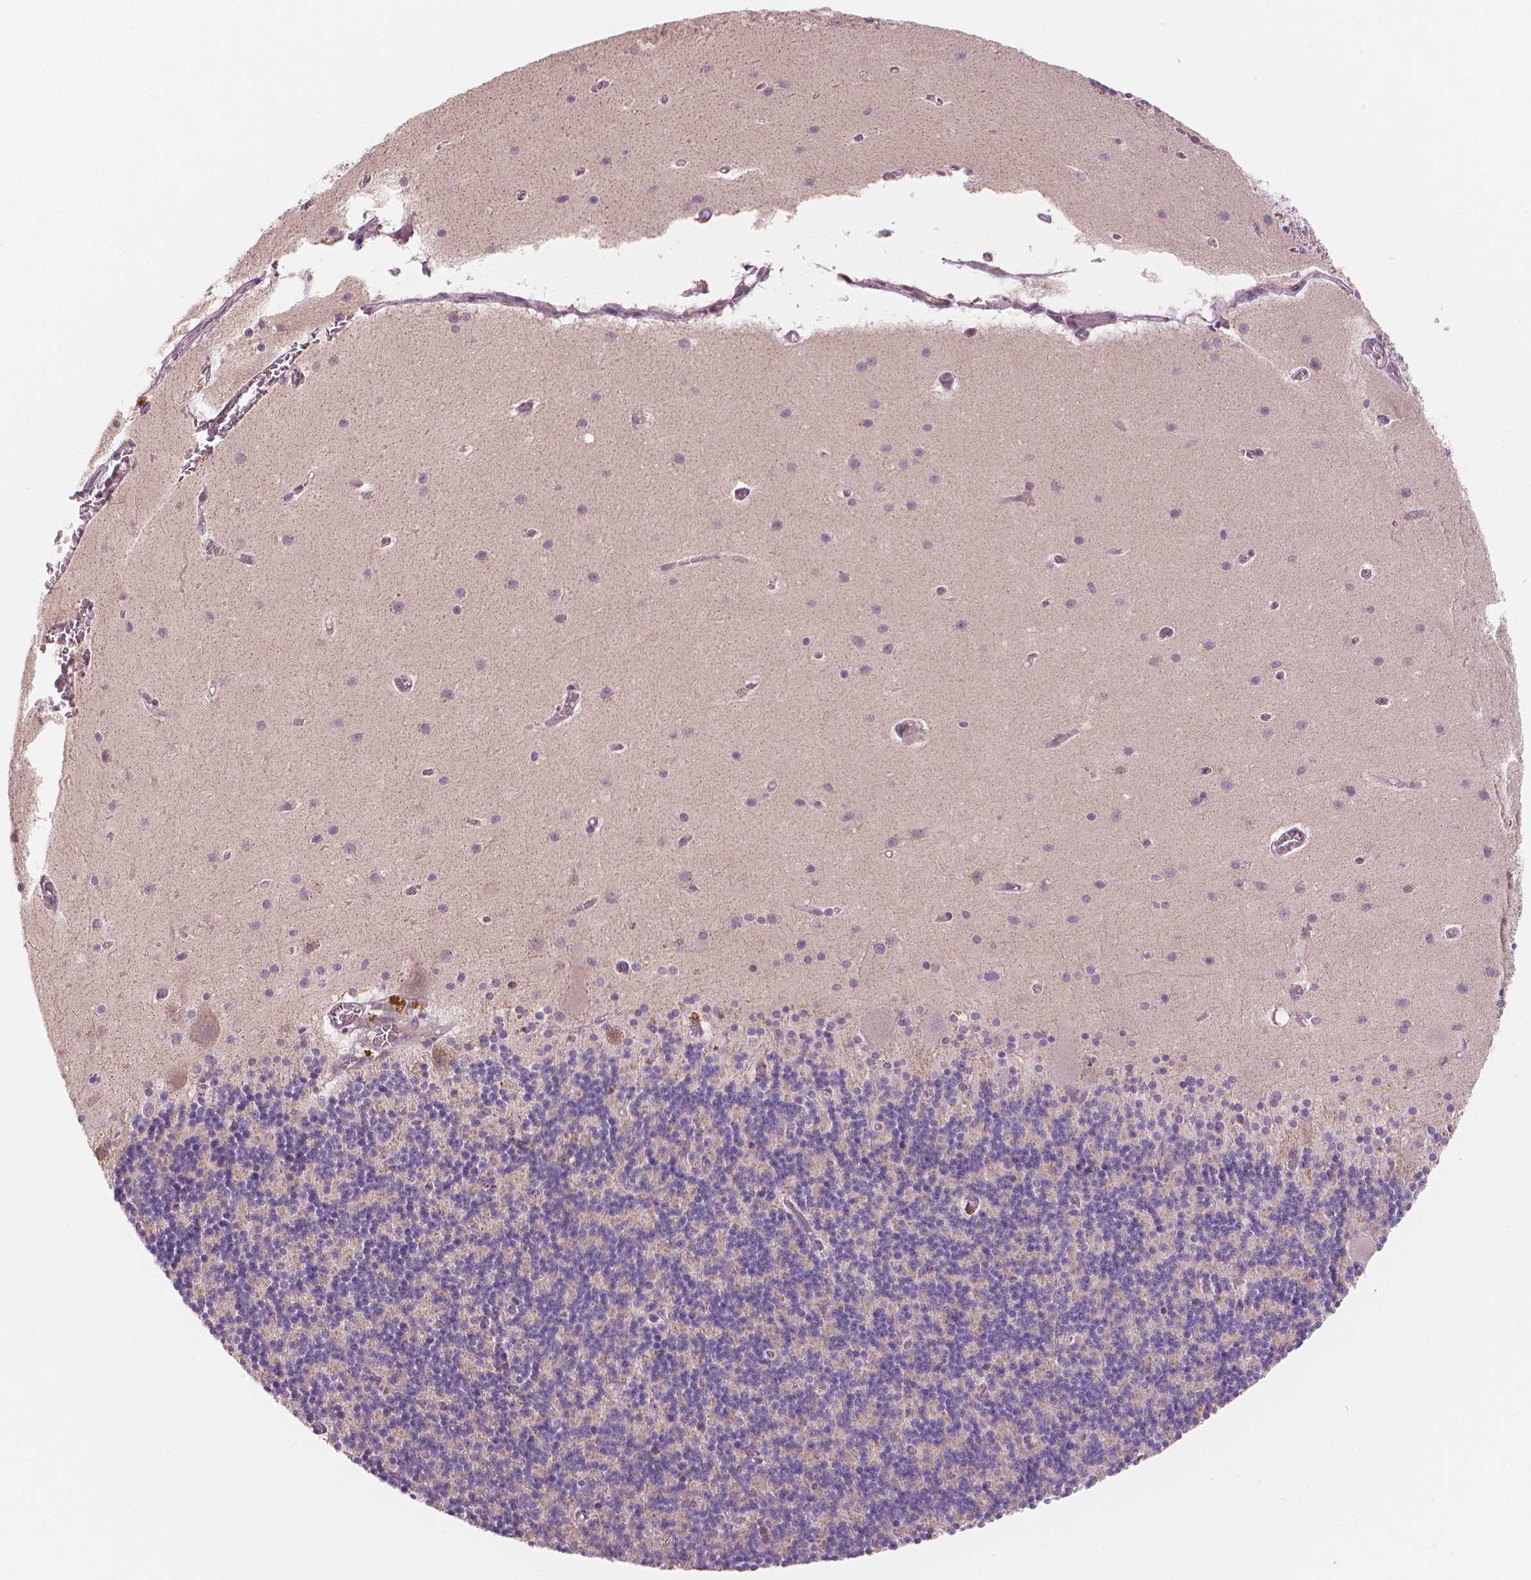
{"staining": {"intensity": "negative", "quantity": "none", "location": "none"}, "tissue": "cerebellum", "cell_type": "Cells in granular layer", "image_type": "normal", "snomed": [{"axis": "morphology", "description": "Normal tissue, NOS"}, {"axis": "topography", "description": "Cerebellum"}], "caption": "Cells in granular layer show no significant positivity in normal cerebellum. (DAB (3,3'-diaminobenzidine) immunohistochemistry with hematoxylin counter stain).", "gene": "RNASE7", "patient": {"sex": "male", "age": 70}}